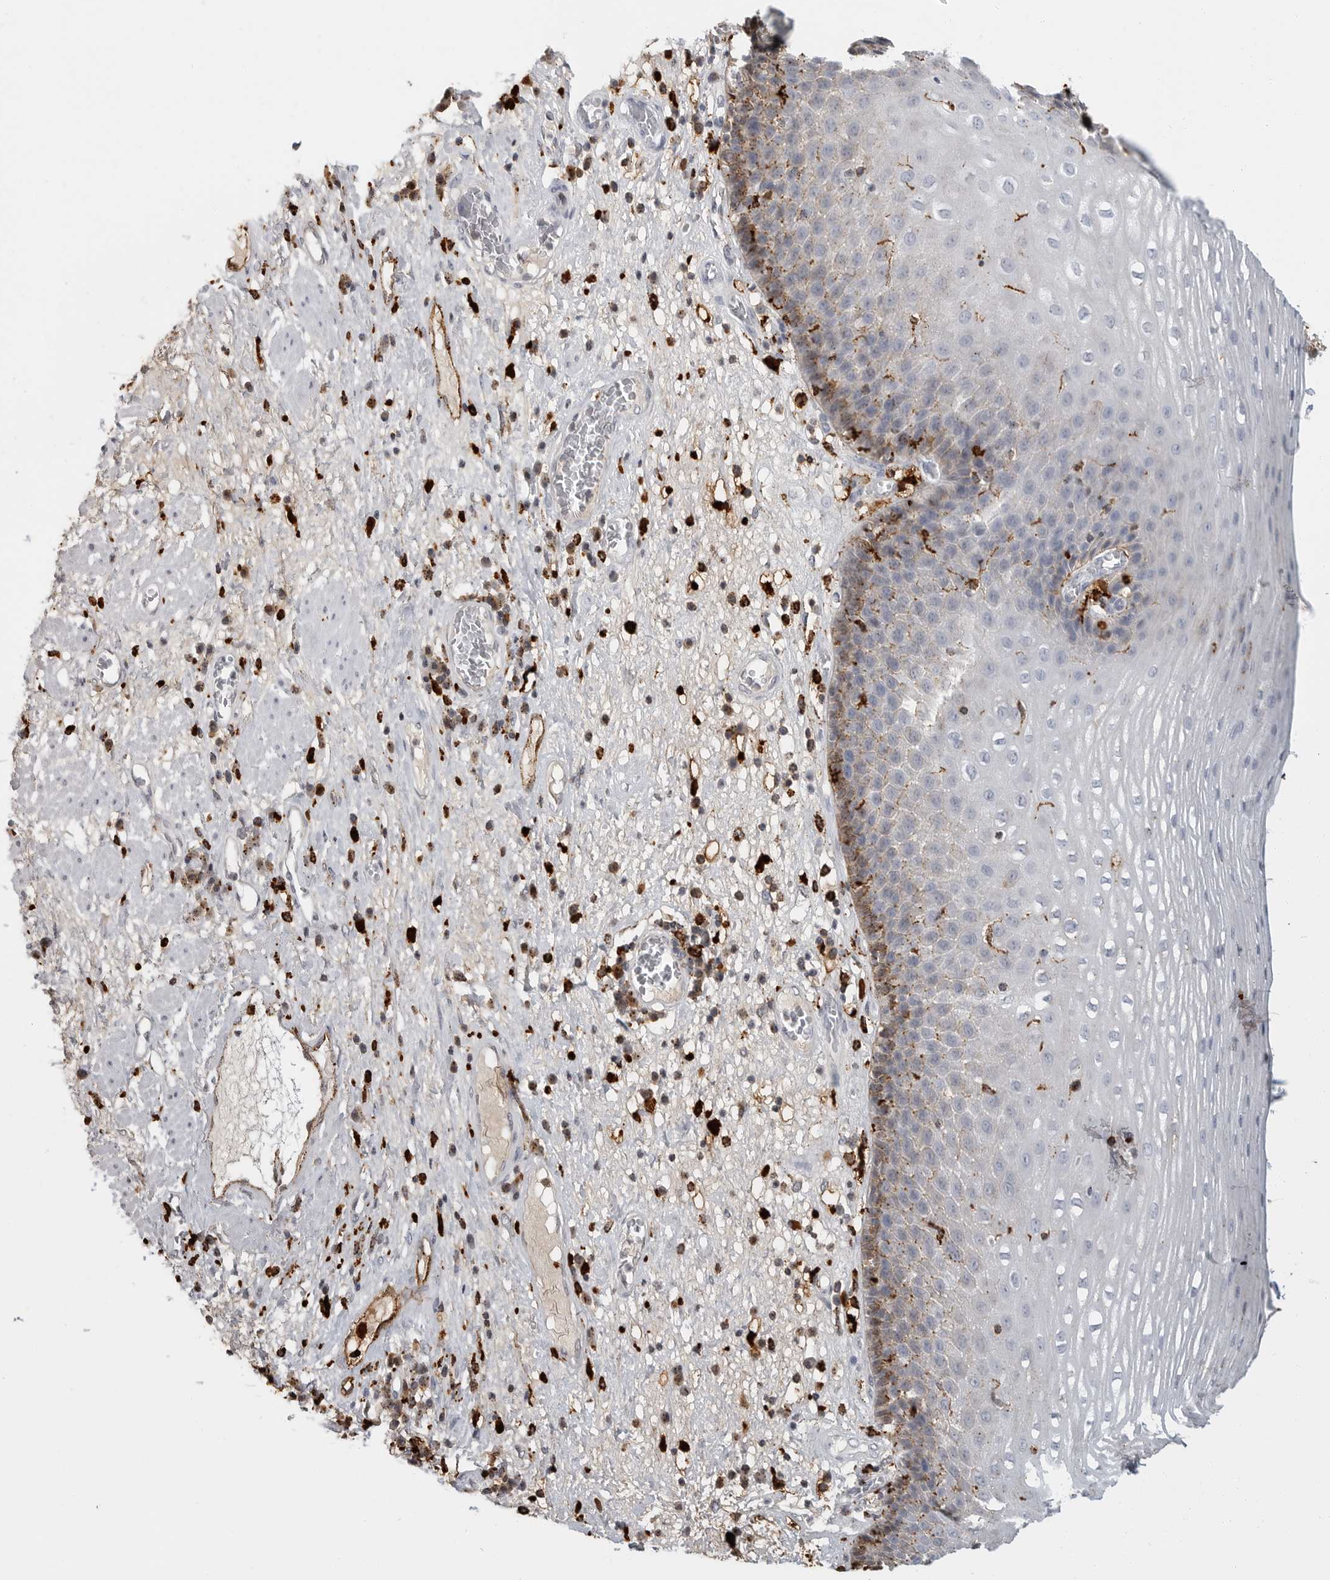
{"staining": {"intensity": "moderate", "quantity": "<25%", "location": "cytoplasmic/membranous"}, "tissue": "esophagus", "cell_type": "Squamous epithelial cells", "image_type": "normal", "snomed": [{"axis": "morphology", "description": "Normal tissue, NOS"}, {"axis": "morphology", "description": "Adenocarcinoma, NOS"}, {"axis": "topography", "description": "Esophagus"}], "caption": "Squamous epithelial cells show low levels of moderate cytoplasmic/membranous staining in approximately <25% of cells in normal esophagus. (DAB (3,3'-diaminobenzidine) = brown stain, brightfield microscopy at high magnification).", "gene": "IFI30", "patient": {"sex": "male", "age": 62}}